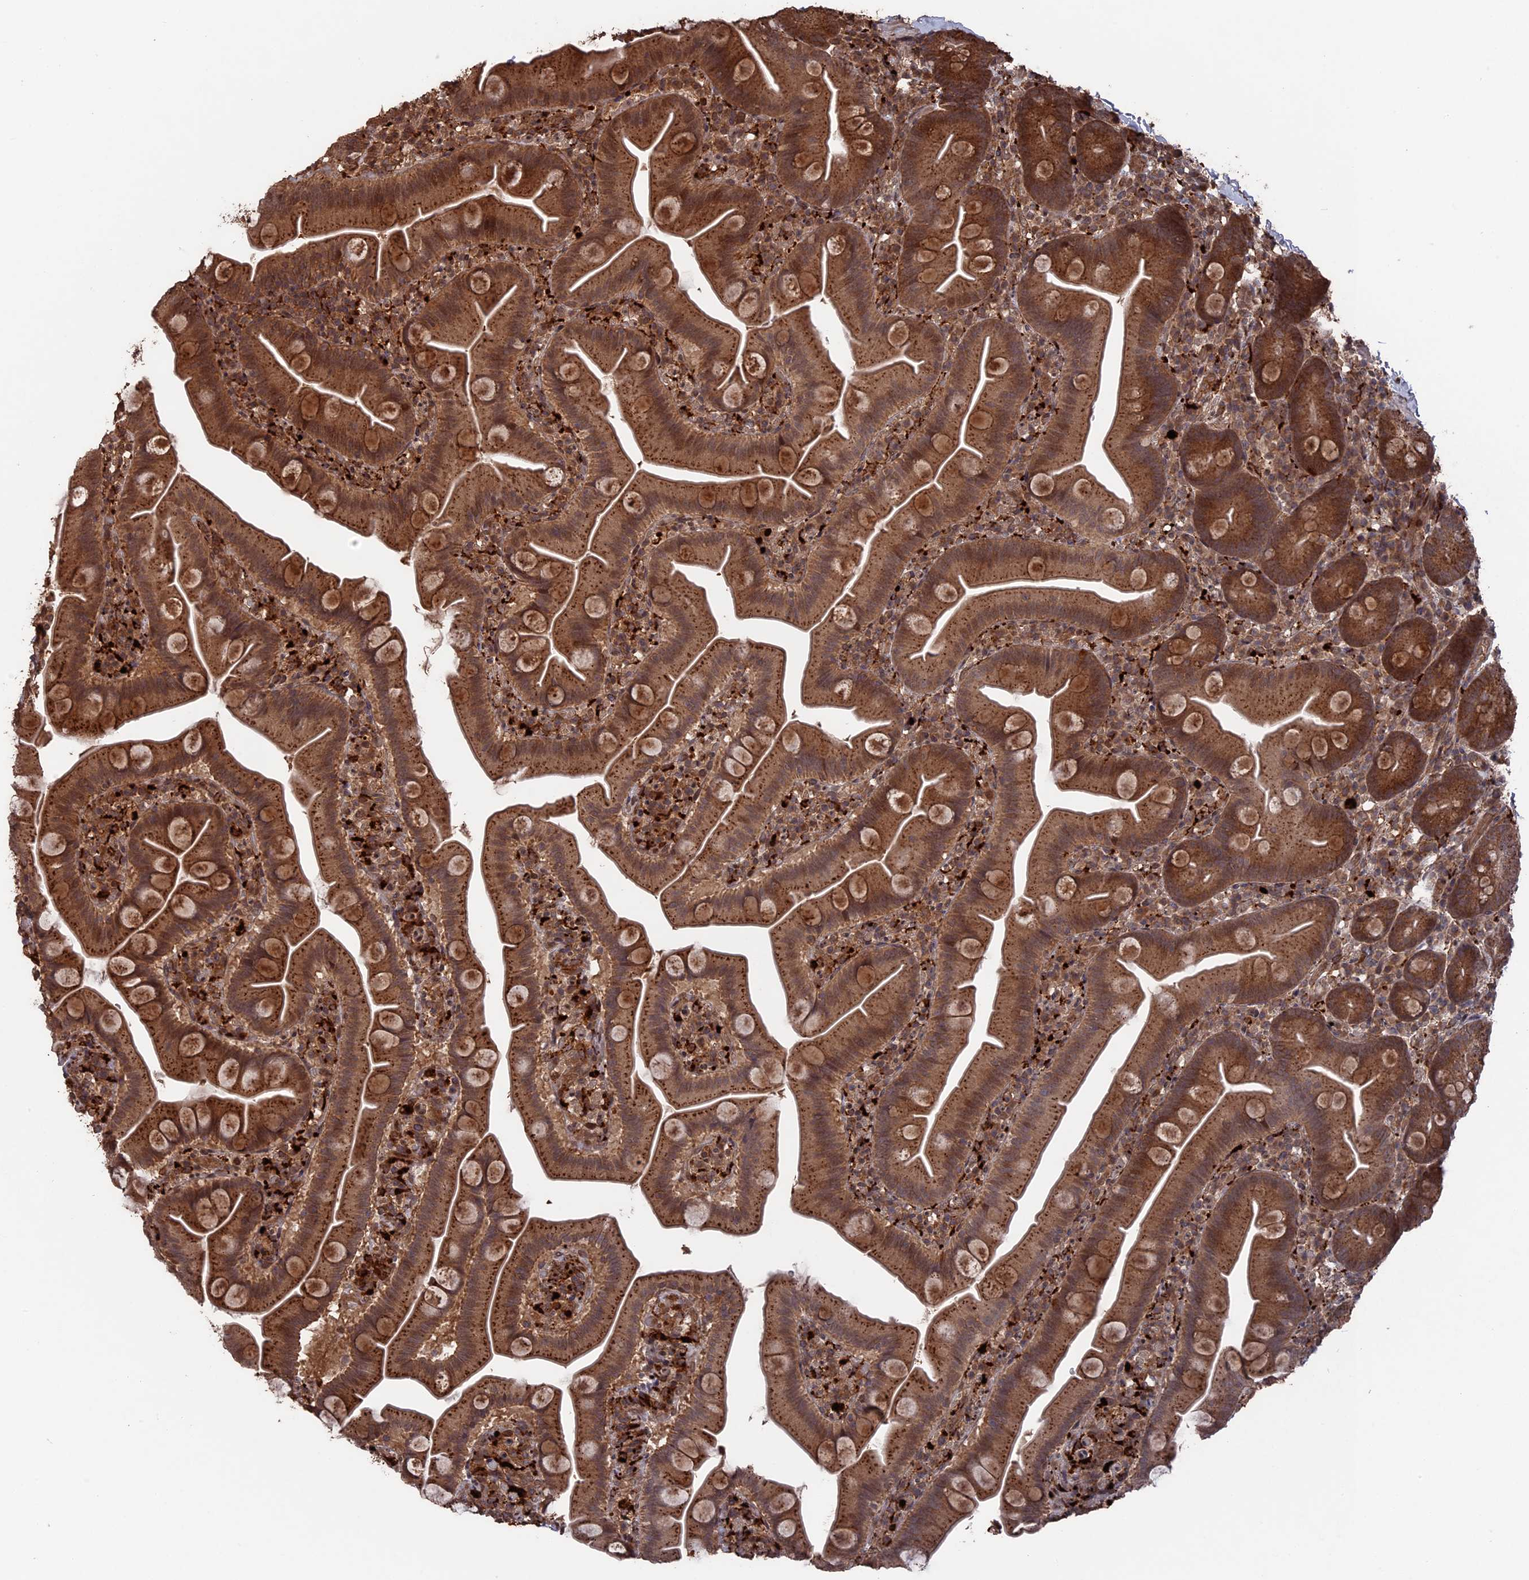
{"staining": {"intensity": "strong", "quantity": ">75%", "location": "cytoplasmic/membranous"}, "tissue": "small intestine", "cell_type": "Glandular cells", "image_type": "normal", "snomed": [{"axis": "morphology", "description": "Normal tissue, NOS"}, {"axis": "topography", "description": "Small intestine"}], "caption": "A histopathology image showing strong cytoplasmic/membranous positivity in approximately >75% of glandular cells in benign small intestine, as visualized by brown immunohistochemical staining.", "gene": "TELO2", "patient": {"sex": "female", "age": 68}}